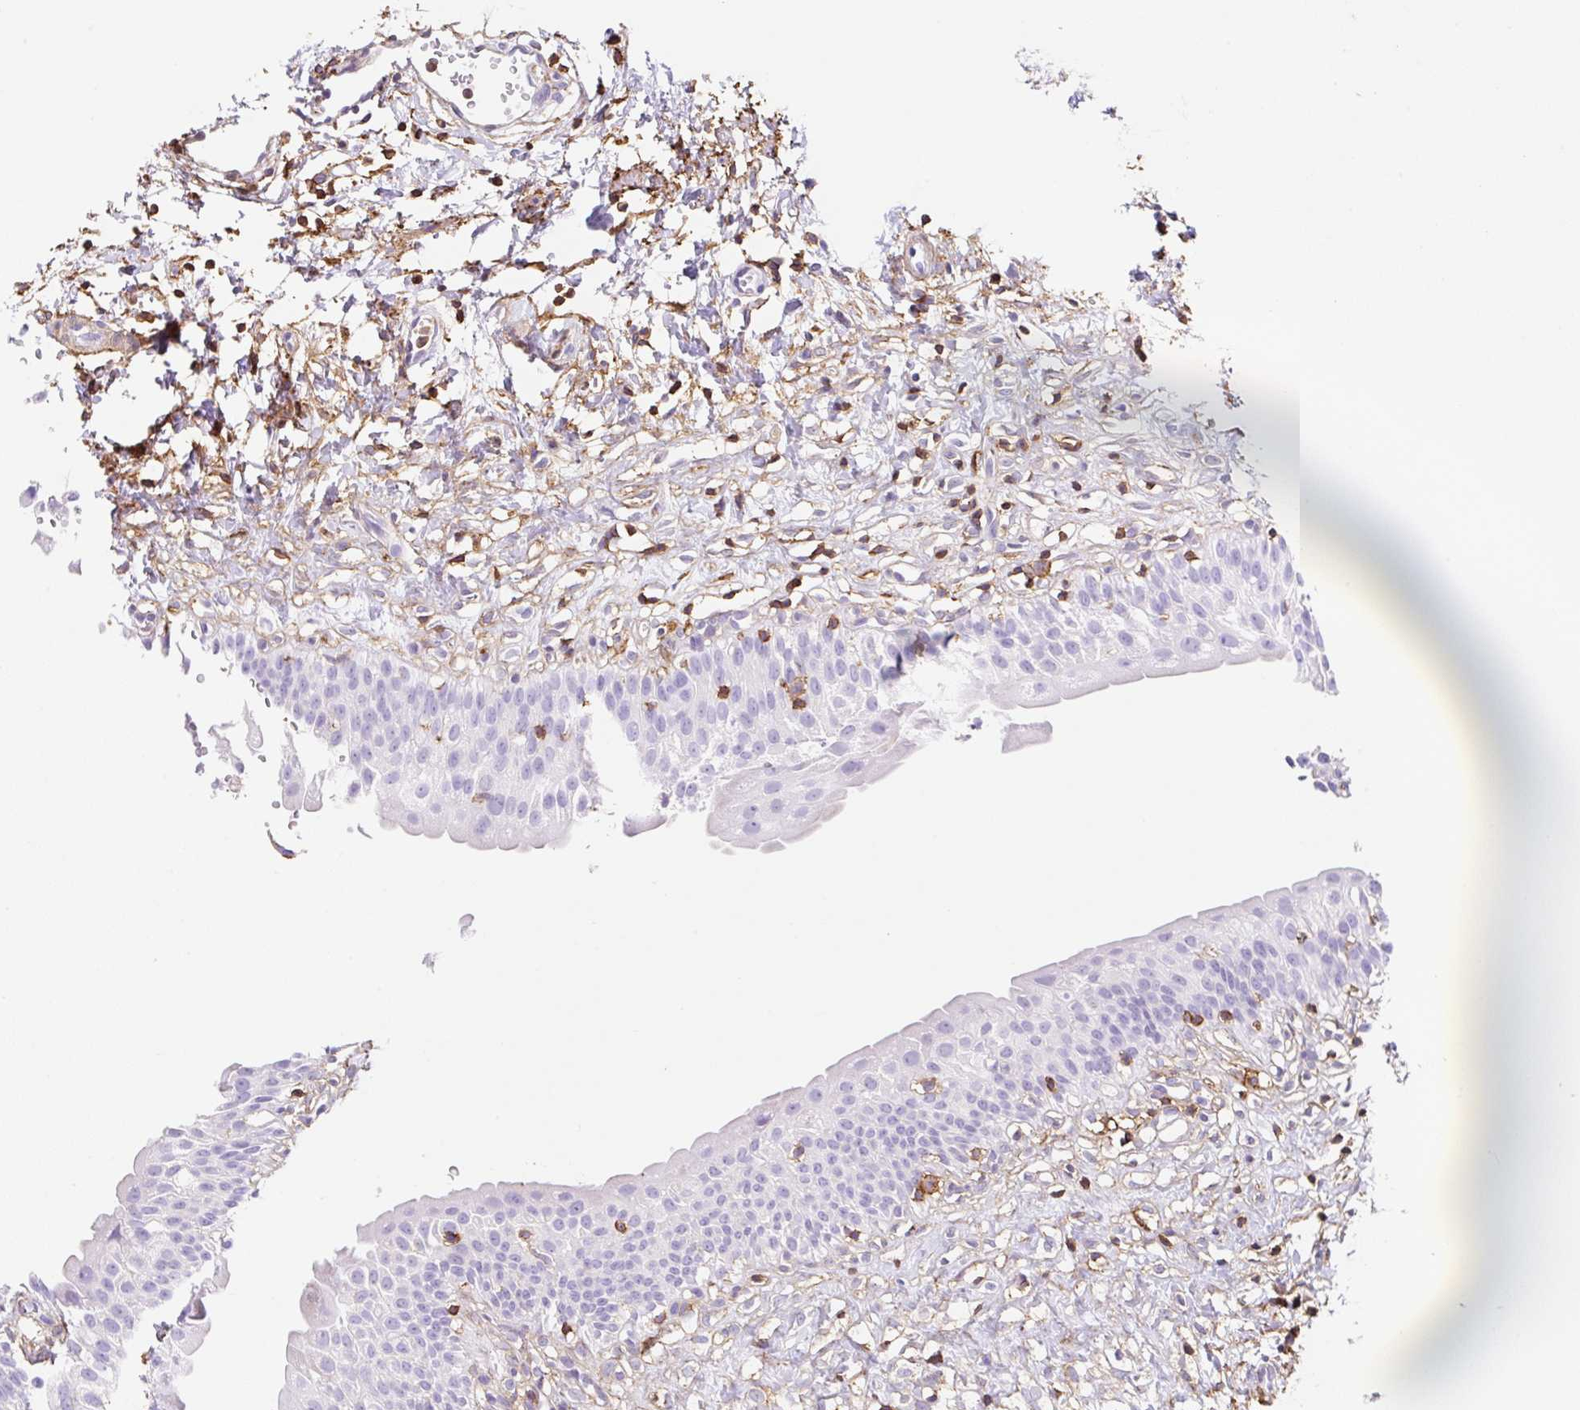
{"staining": {"intensity": "negative", "quantity": "none", "location": "none"}, "tissue": "urinary bladder", "cell_type": "Urothelial cells", "image_type": "normal", "snomed": [{"axis": "morphology", "description": "Normal tissue, NOS"}, {"axis": "topography", "description": "Urinary bladder"}], "caption": "Immunohistochemistry of normal human urinary bladder reveals no expression in urothelial cells. Nuclei are stained in blue.", "gene": "MTTP", "patient": {"sex": "male", "age": 51}}